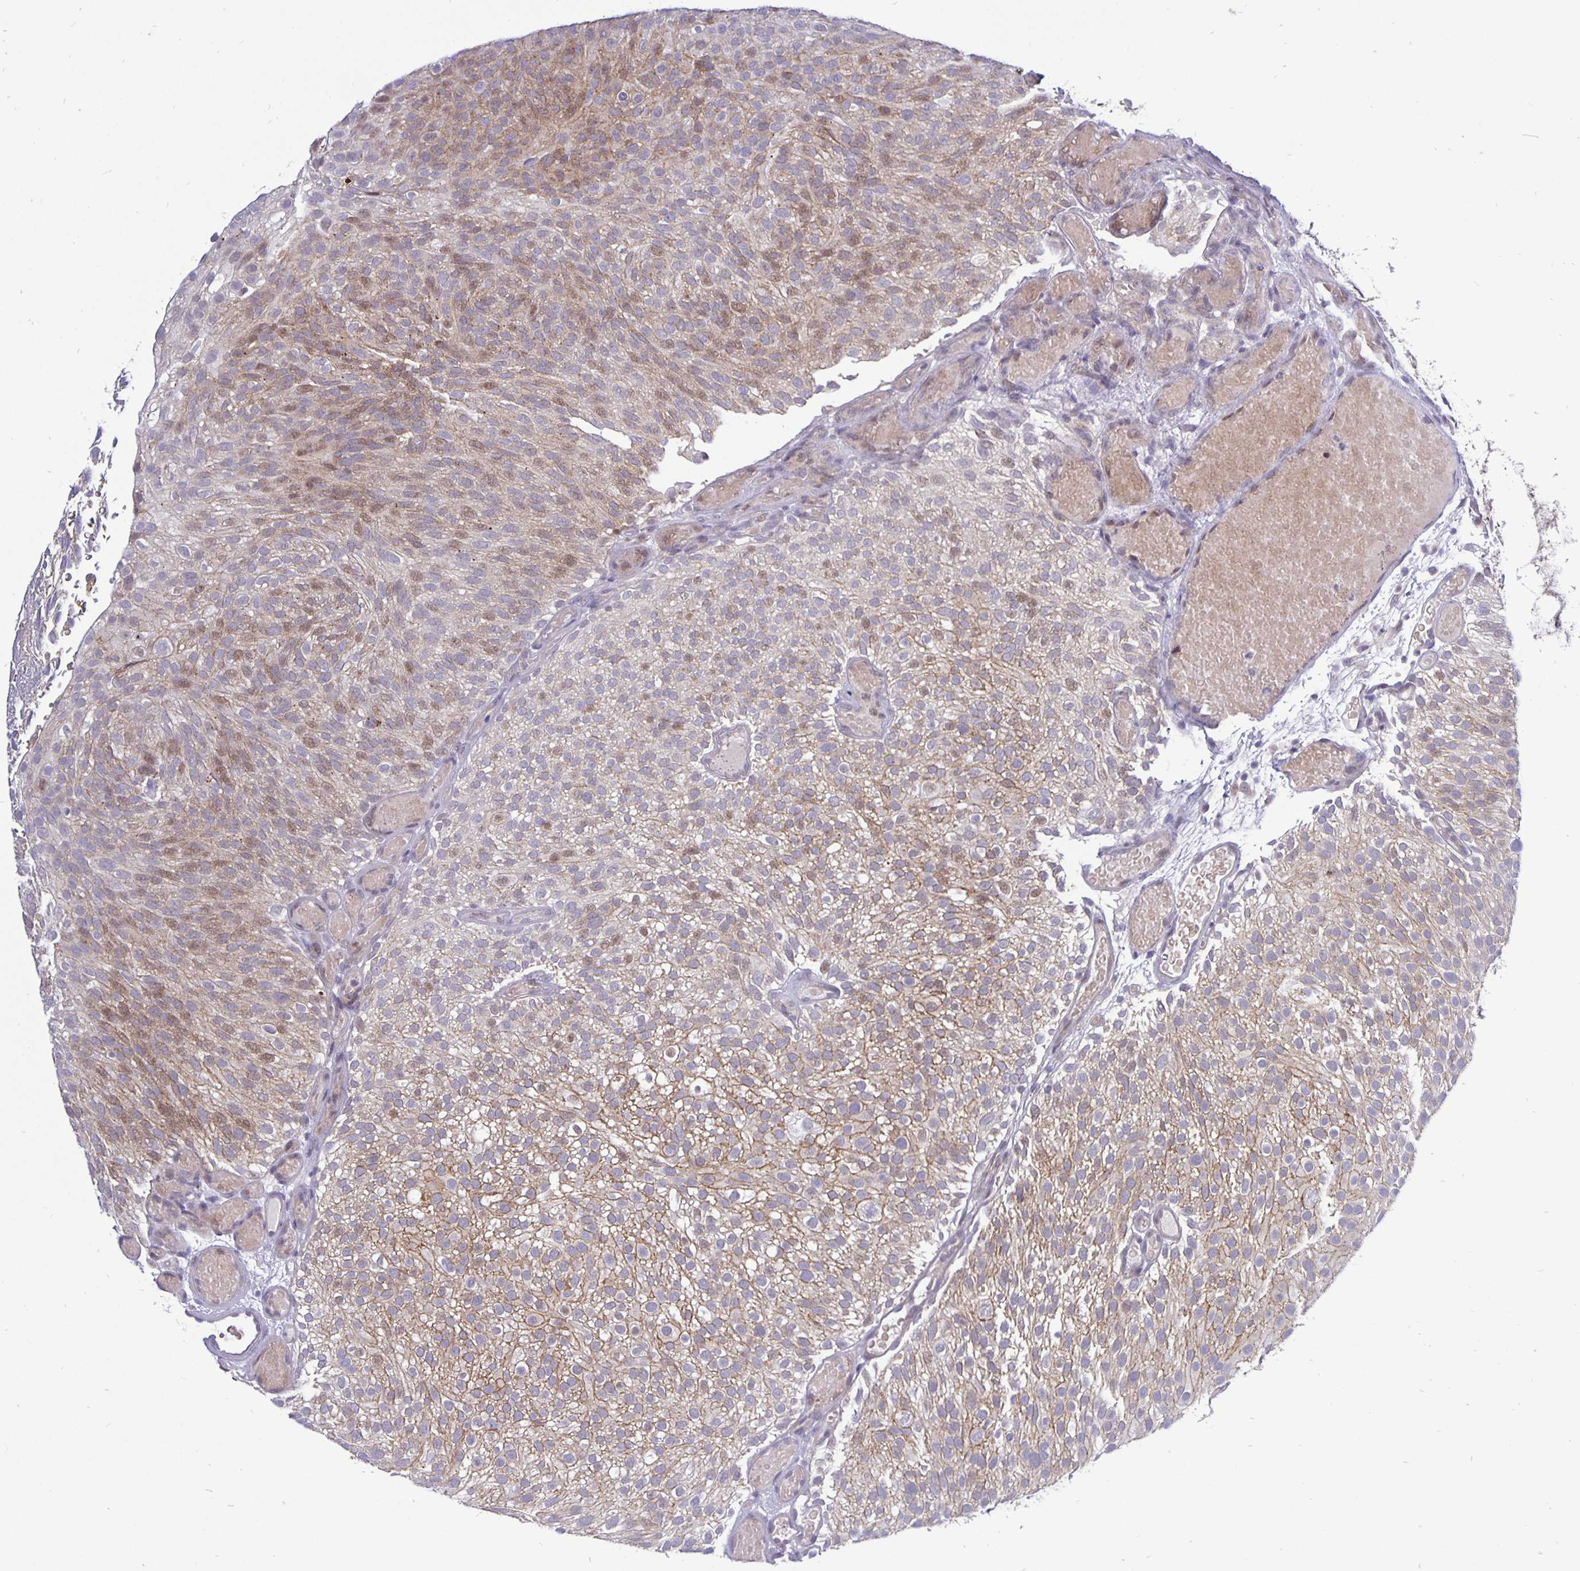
{"staining": {"intensity": "moderate", "quantity": "25%-75%", "location": "cytoplasmic/membranous,nuclear"}, "tissue": "urothelial cancer", "cell_type": "Tumor cells", "image_type": "cancer", "snomed": [{"axis": "morphology", "description": "Urothelial carcinoma, Low grade"}, {"axis": "topography", "description": "Urinary bladder"}], "caption": "An immunohistochemistry histopathology image of neoplastic tissue is shown. Protein staining in brown highlights moderate cytoplasmic/membranous and nuclear positivity in urothelial cancer within tumor cells.", "gene": "ERBB2", "patient": {"sex": "male", "age": 78}}